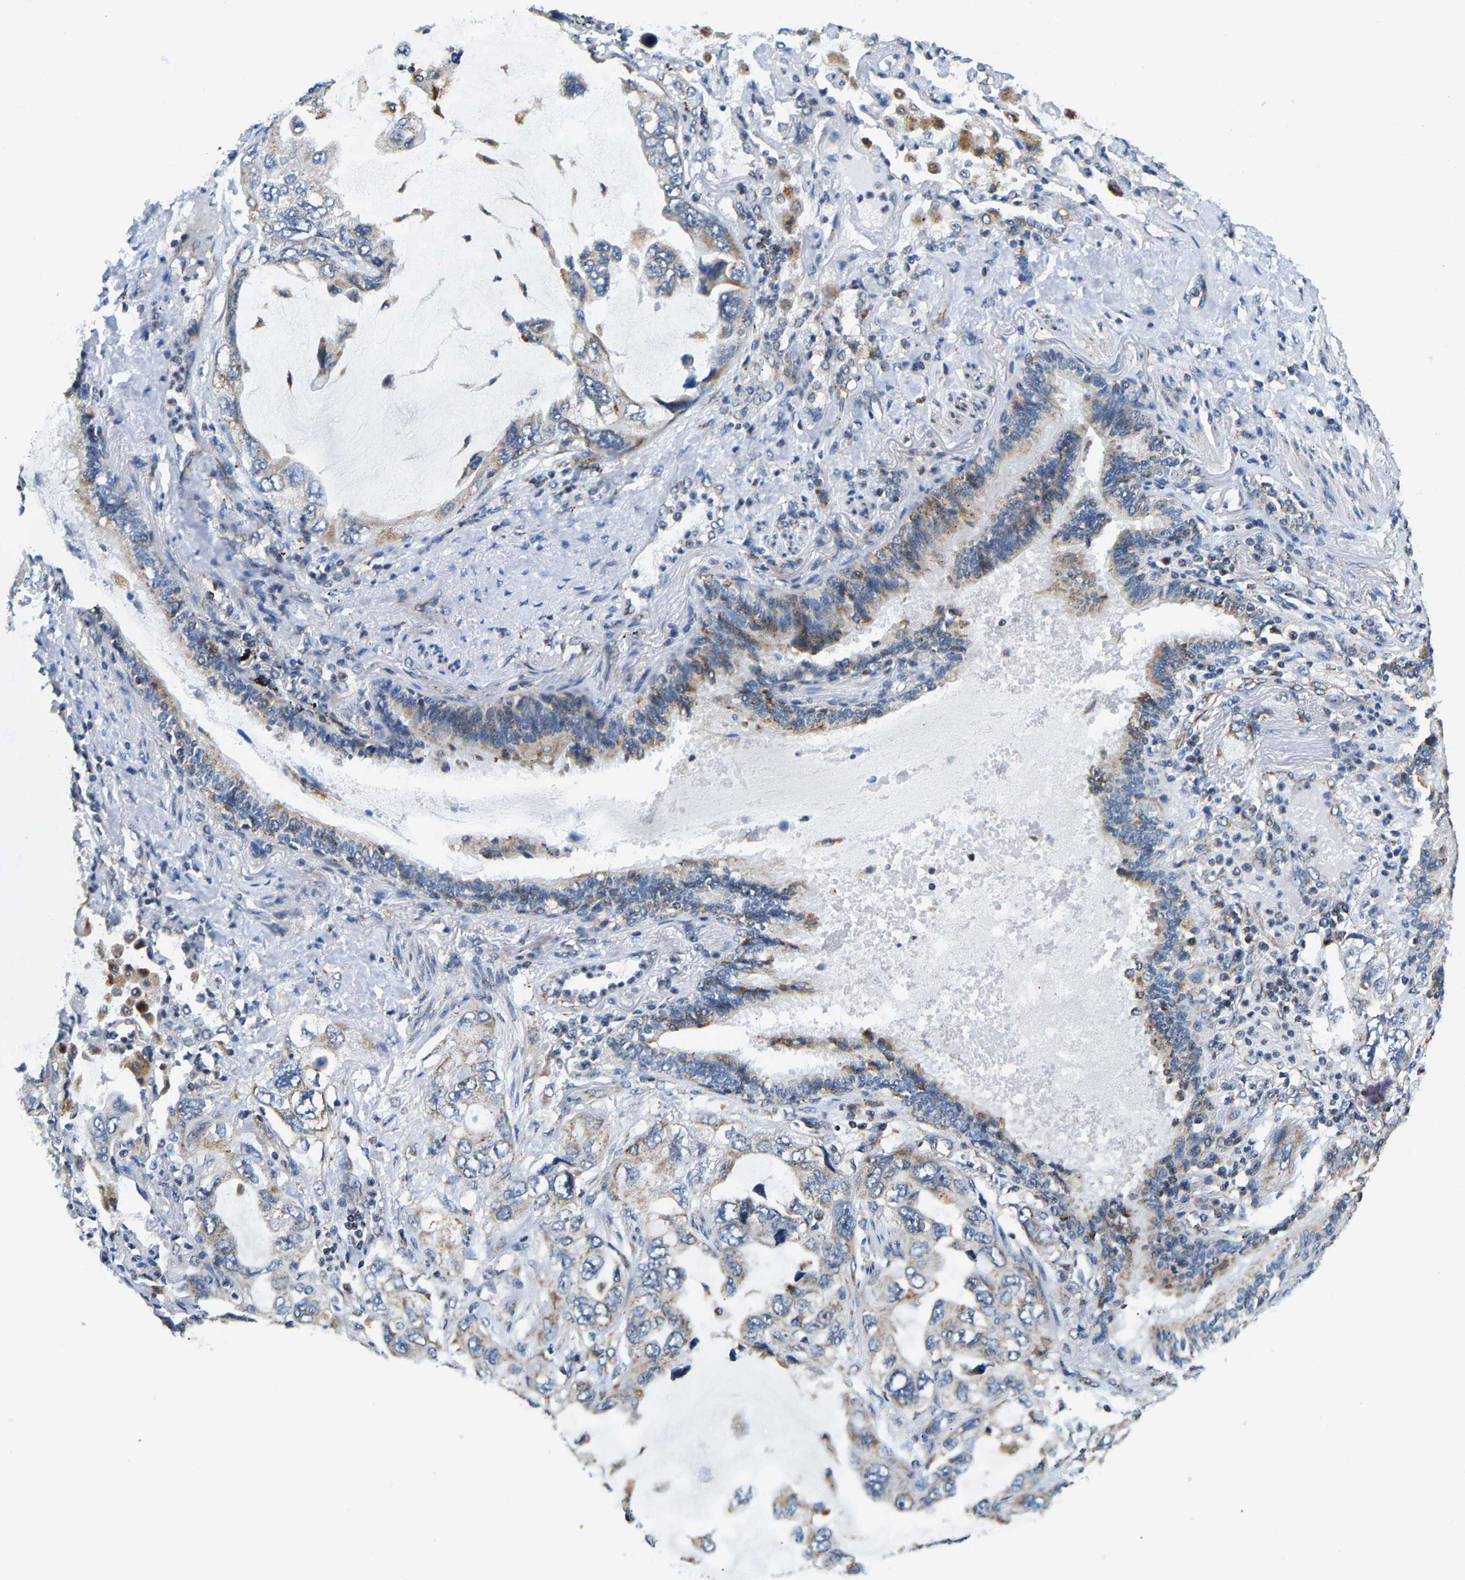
{"staining": {"intensity": "moderate", "quantity": "25%-75%", "location": "cytoplasmic/membranous"}, "tissue": "lung cancer", "cell_type": "Tumor cells", "image_type": "cancer", "snomed": [{"axis": "morphology", "description": "Squamous cell carcinoma, NOS"}, {"axis": "topography", "description": "Lung"}], "caption": "Human lung cancer stained with a protein marker reveals moderate staining in tumor cells.", "gene": "GIMAP7", "patient": {"sex": "female", "age": 73}}